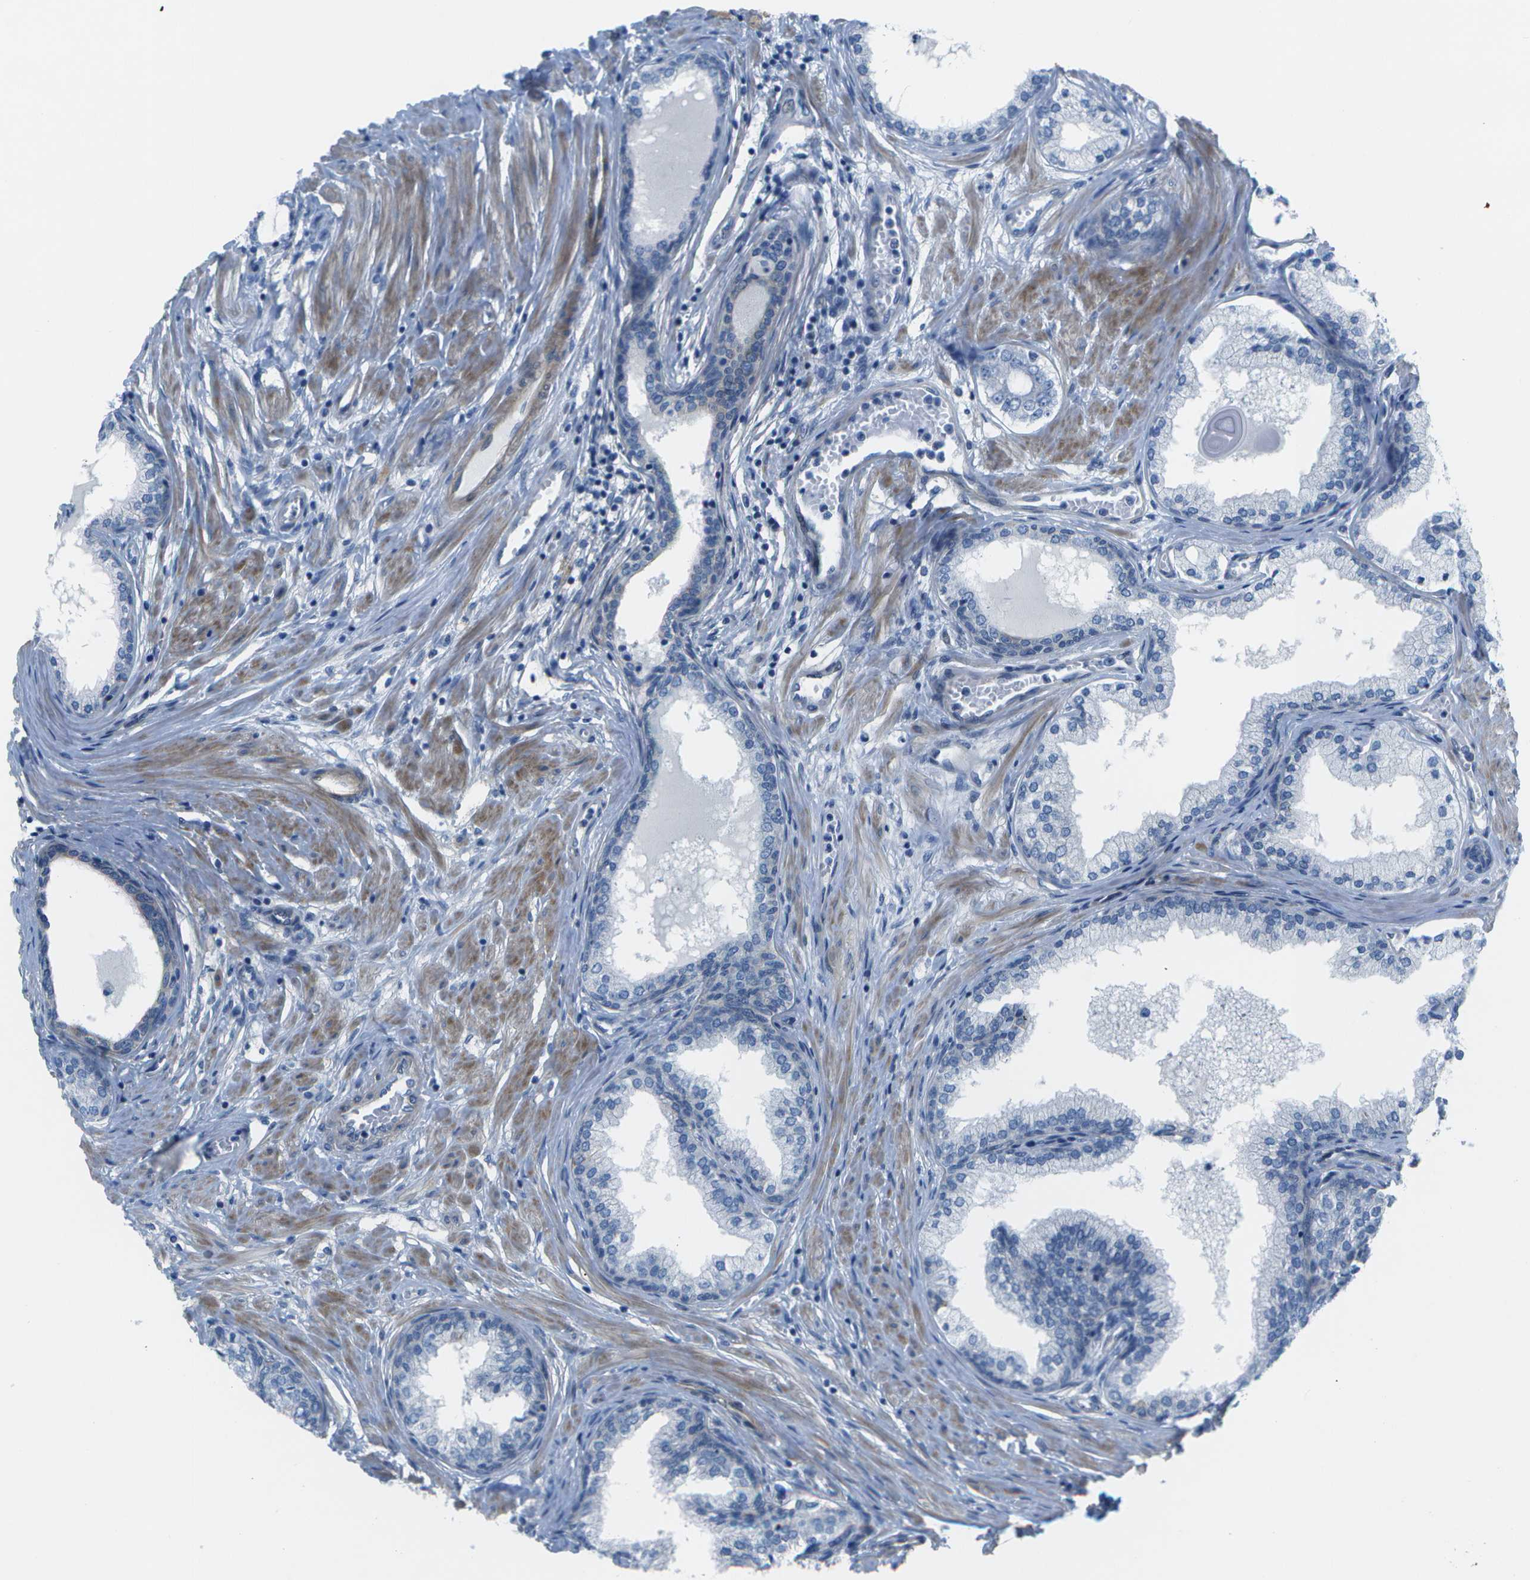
{"staining": {"intensity": "negative", "quantity": "none", "location": "none"}, "tissue": "prostate cancer", "cell_type": "Tumor cells", "image_type": "cancer", "snomed": [{"axis": "morphology", "description": "Adenocarcinoma, Low grade"}, {"axis": "topography", "description": "Prostate"}], "caption": "The histopathology image shows no significant staining in tumor cells of prostate cancer.", "gene": "SORBS3", "patient": {"sex": "male", "age": 63}}